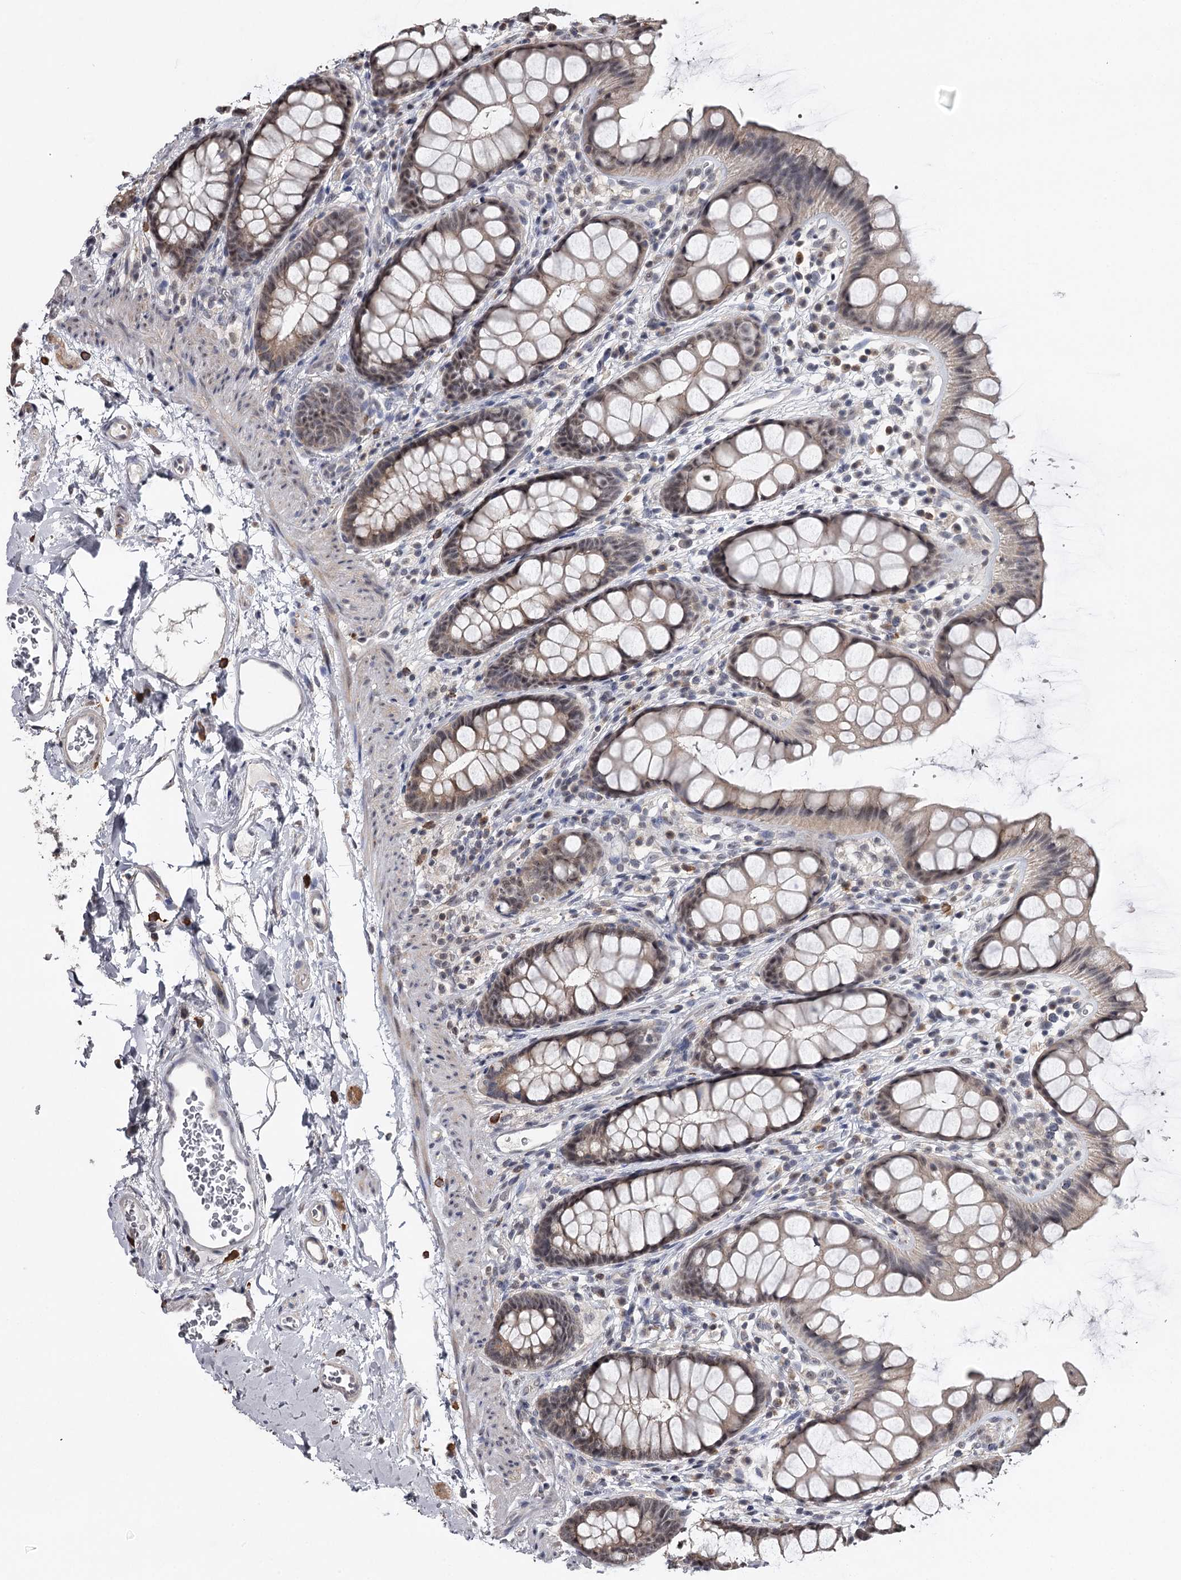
{"staining": {"intensity": "weak", "quantity": ">75%", "location": "cytoplasmic/membranous,nuclear"}, "tissue": "rectum", "cell_type": "Glandular cells", "image_type": "normal", "snomed": [{"axis": "morphology", "description": "Normal tissue, NOS"}, {"axis": "topography", "description": "Rectum"}], "caption": "This histopathology image exhibits IHC staining of unremarkable human rectum, with low weak cytoplasmic/membranous,nuclear positivity in approximately >75% of glandular cells.", "gene": "GTSF1", "patient": {"sex": "female", "age": 65}}